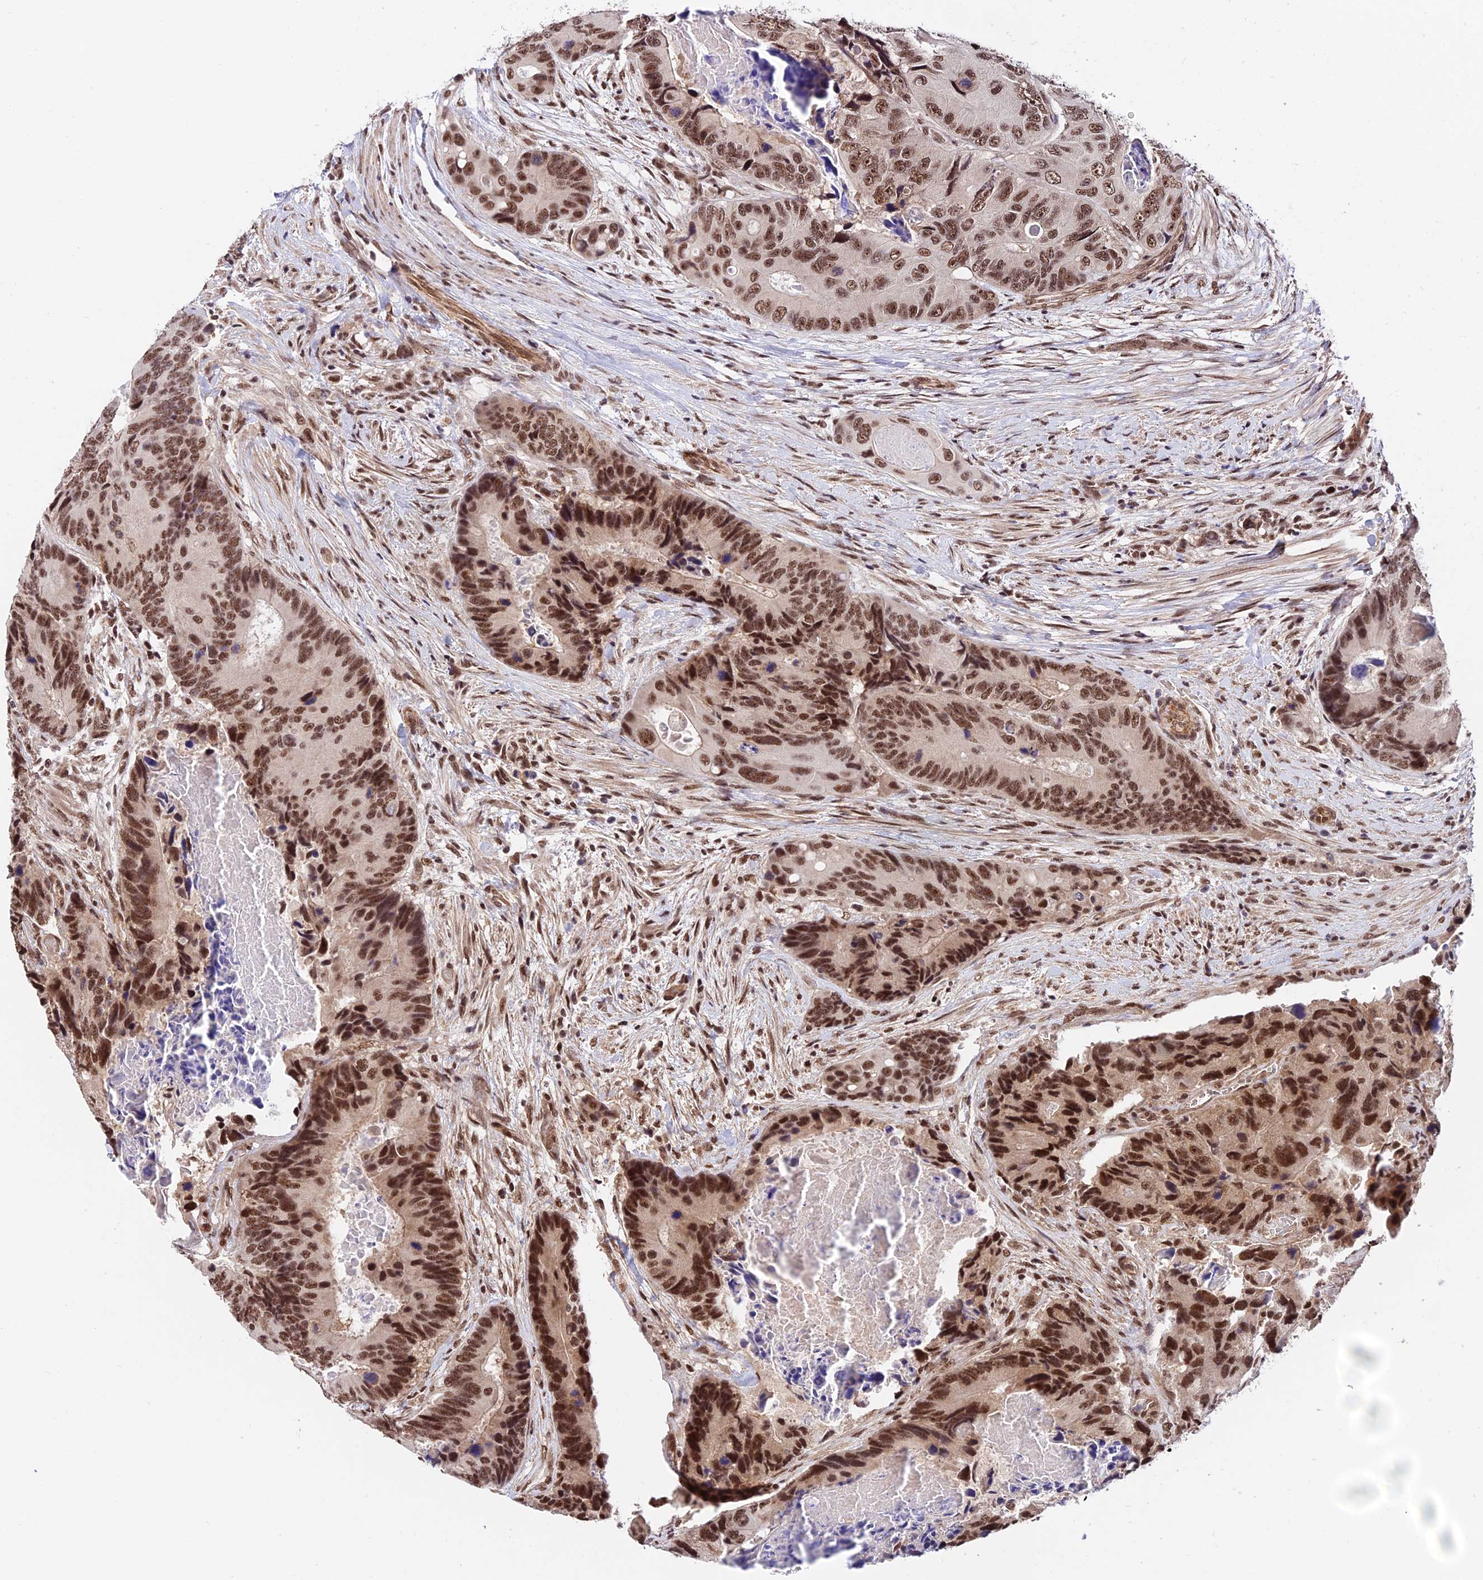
{"staining": {"intensity": "strong", "quantity": ">75%", "location": "nuclear"}, "tissue": "colorectal cancer", "cell_type": "Tumor cells", "image_type": "cancer", "snomed": [{"axis": "morphology", "description": "Adenocarcinoma, NOS"}, {"axis": "topography", "description": "Colon"}], "caption": "Immunohistochemical staining of colorectal cancer reveals high levels of strong nuclear staining in about >75% of tumor cells.", "gene": "RBM42", "patient": {"sex": "male", "age": 84}}